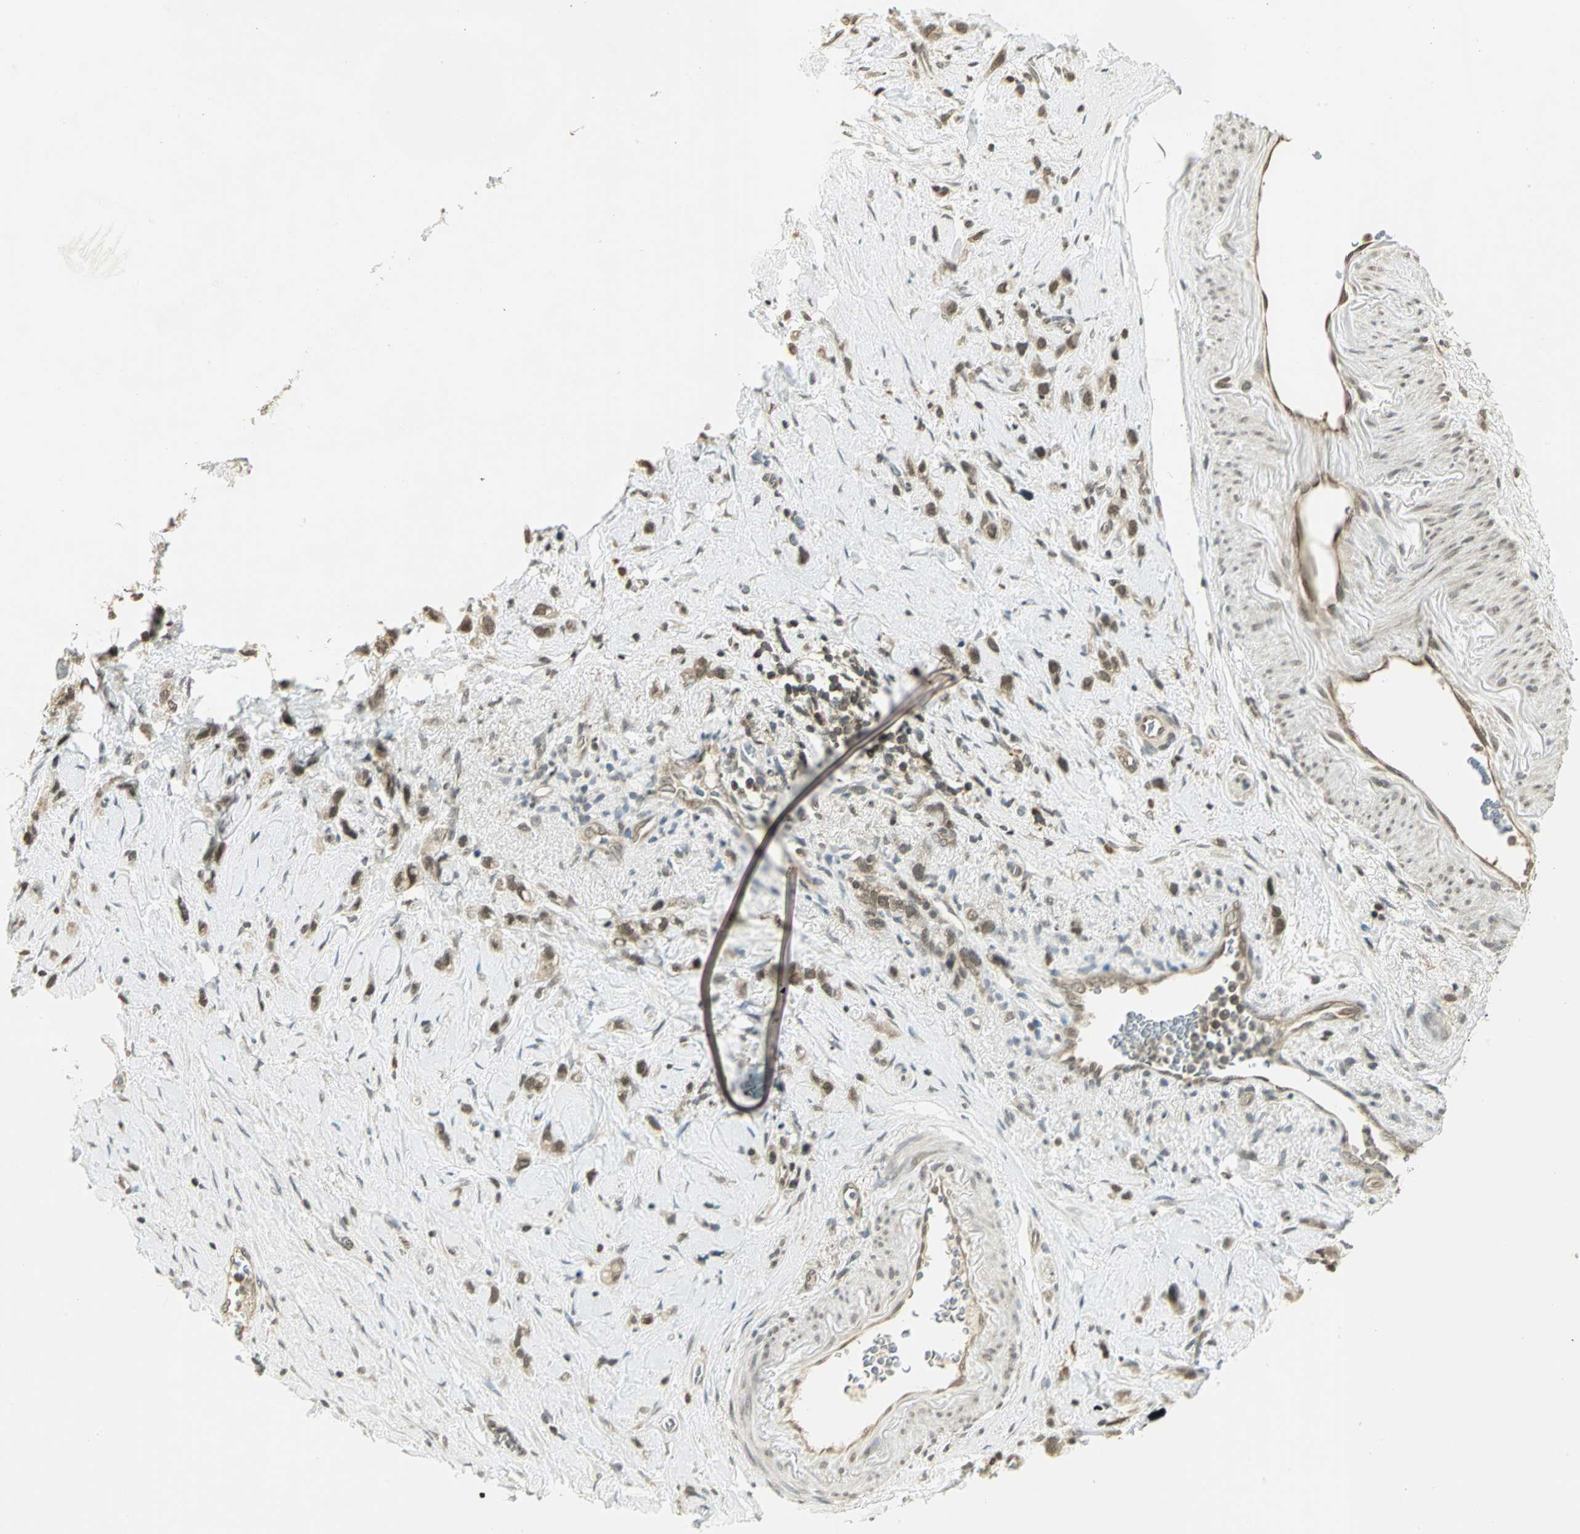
{"staining": {"intensity": "moderate", "quantity": ">75%", "location": "cytoplasmic/membranous"}, "tissue": "stomach cancer", "cell_type": "Tumor cells", "image_type": "cancer", "snomed": [{"axis": "morphology", "description": "Normal tissue, NOS"}, {"axis": "morphology", "description": "Adenocarcinoma, NOS"}, {"axis": "morphology", "description": "Adenocarcinoma, High grade"}, {"axis": "topography", "description": "Stomach, upper"}, {"axis": "topography", "description": "Stomach"}], "caption": "Immunohistochemistry photomicrograph of neoplastic tissue: human stomach cancer stained using IHC reveals medium levels of moderate protein expression localized specifically in the cytoplasmic/membranous of tumor cells, appearing as a cytoplasmic/membranous brown color.", "gene": "CDC34", "patient": {"sex": "female", "age": 65}}